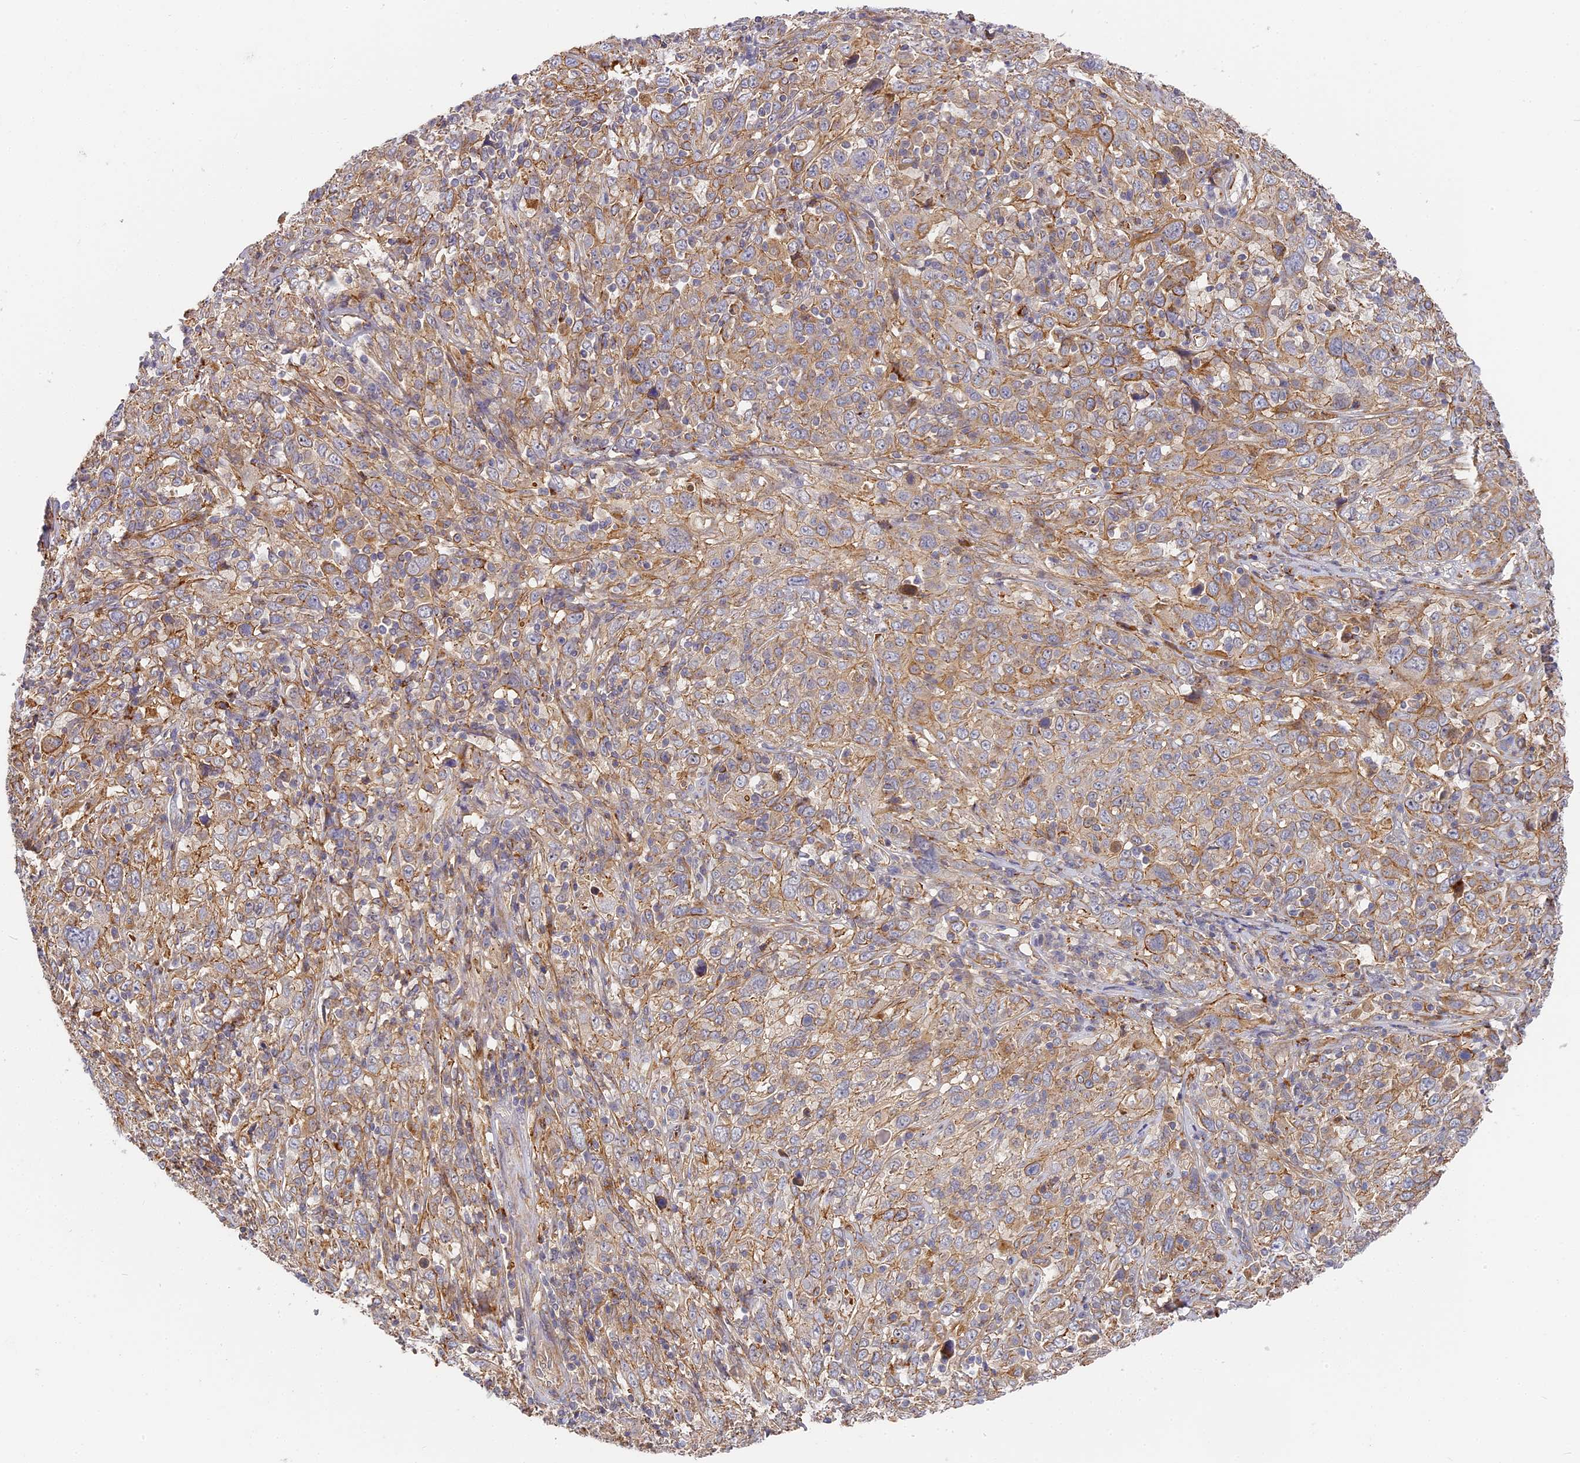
{"staining": {"intensity": "moderate", "quantity": "<25%", "location": "cytoplasmic/membranous"}, "tissue": "cervical cancer", "cell_type": "Tumor cells", "image_type": "cancer", "snomed": [{"axis": "morphology", "description": "Squamous cell carcinoma, NOS"}, {"axis": "topography", "description": "Cervix"}], "caption": "An immunohistochemistry (IHC) histopathology image of neoplastic tissue is shown. Protein staining in brown shows moderate cytoplasmic/membranous positivity in cervical squamous cell carcinoma within tumor cells. The protein of interest is stained brown, and the nuclei are stained in blue (DAB (3,3'-diaminobenzidine) IHC with brightfield microscopy, high magnification).", "gene": "MISP3", "patient": {"sex": "female", "age": 46}}